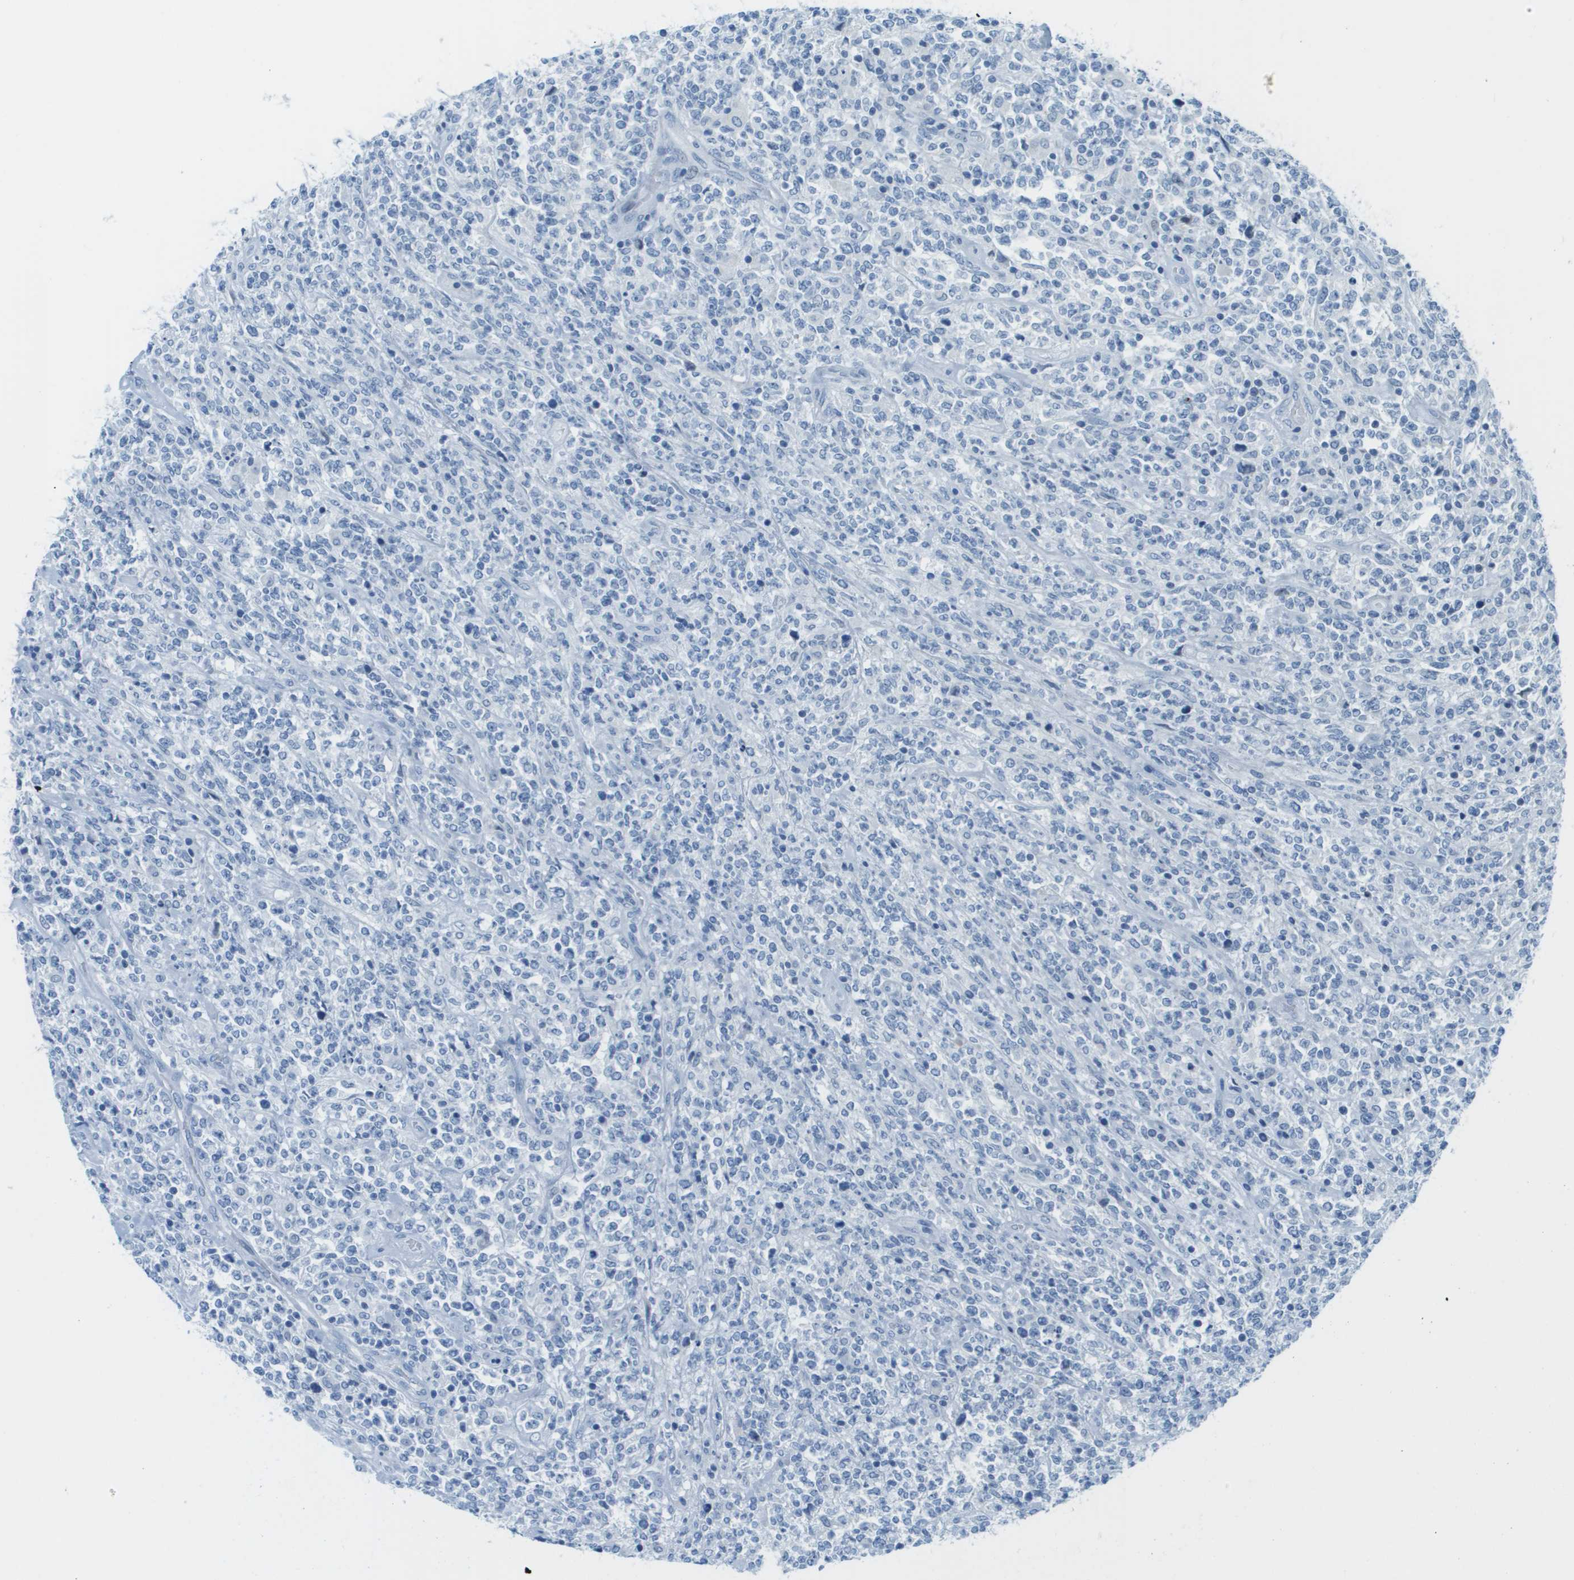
{"staining": {"intensity": "negative", "quantity": "none", "location": "none"}, "tissue": "lymphoma", "cell_type": "Tumor cells", "image_type": "cancer", "snomed": [{"axis": "morphology", "description": "Malignant lymphoma, non-Hodgkin's type, High grade"}, {"axis": "topography", "description": "Soft tissue"}], "caption": "High magnification brightfield microscopy of lymphoma stained with DAB (brown) and counterstained with hematoxylin (blue): tumor cells show no significant positivity.", "gene": "CDHR2", "patient": {"sex": "male", "age": 18}}